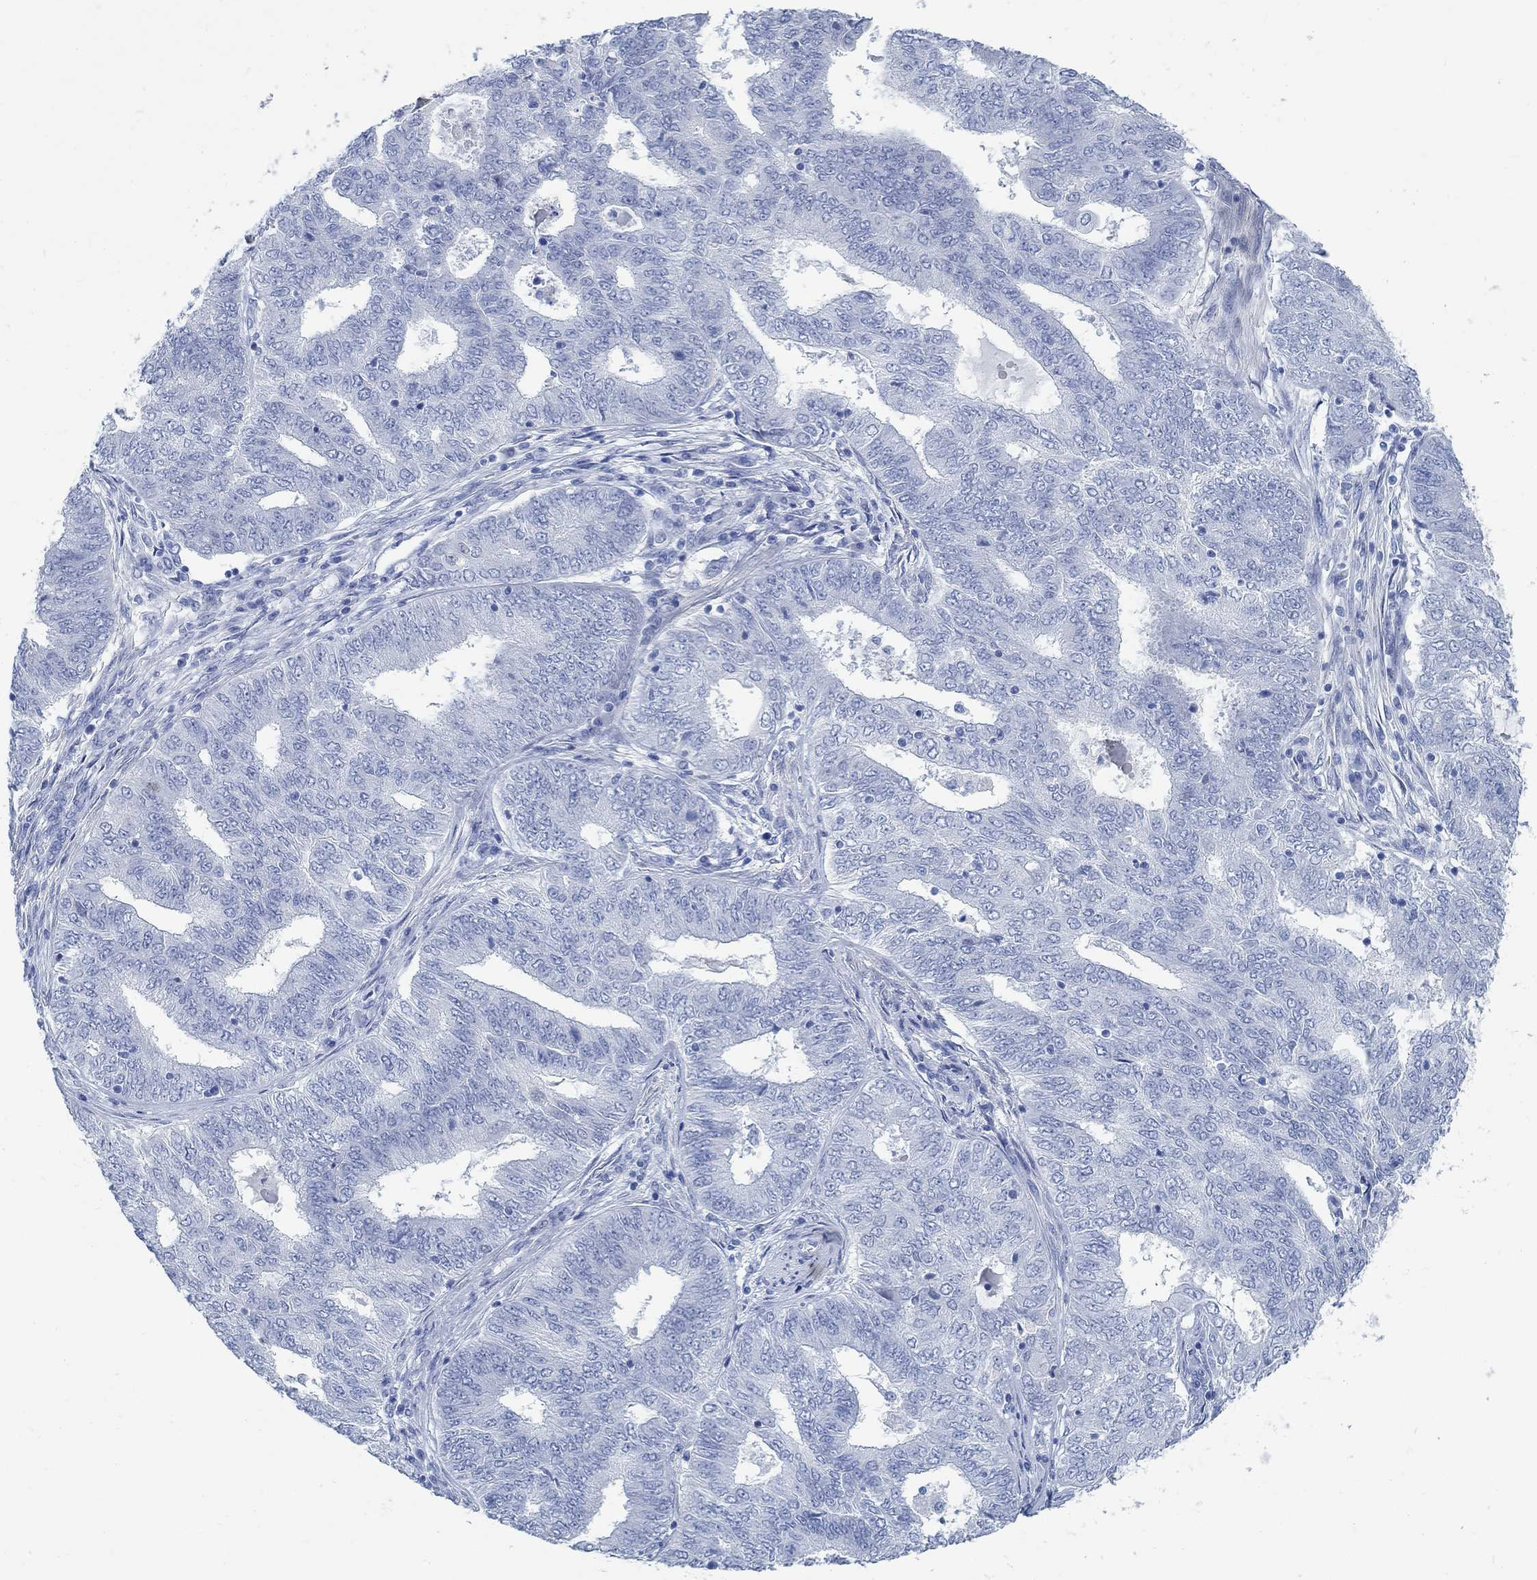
{"staining": {"intensity": "negative", "quantity": "none", "location": "none"}, "tissue": "endometrial cancer", "cell_type": "Tumor cells", "image_type": "cancer", "snomed": [{"axis": "morphology", "description": "Adenocarcinoma, NOS"}, {"axis": "topography", "description": "Endometrium"}], "caption": "DAB (3,3'-diaminobenzidine) immunohistochemical staining of human adenocarcinoma (endometrial) shows no significant staining in tumor cells.", "gene": "RBM20", "patient": {"sex": "female", "age": 62}}